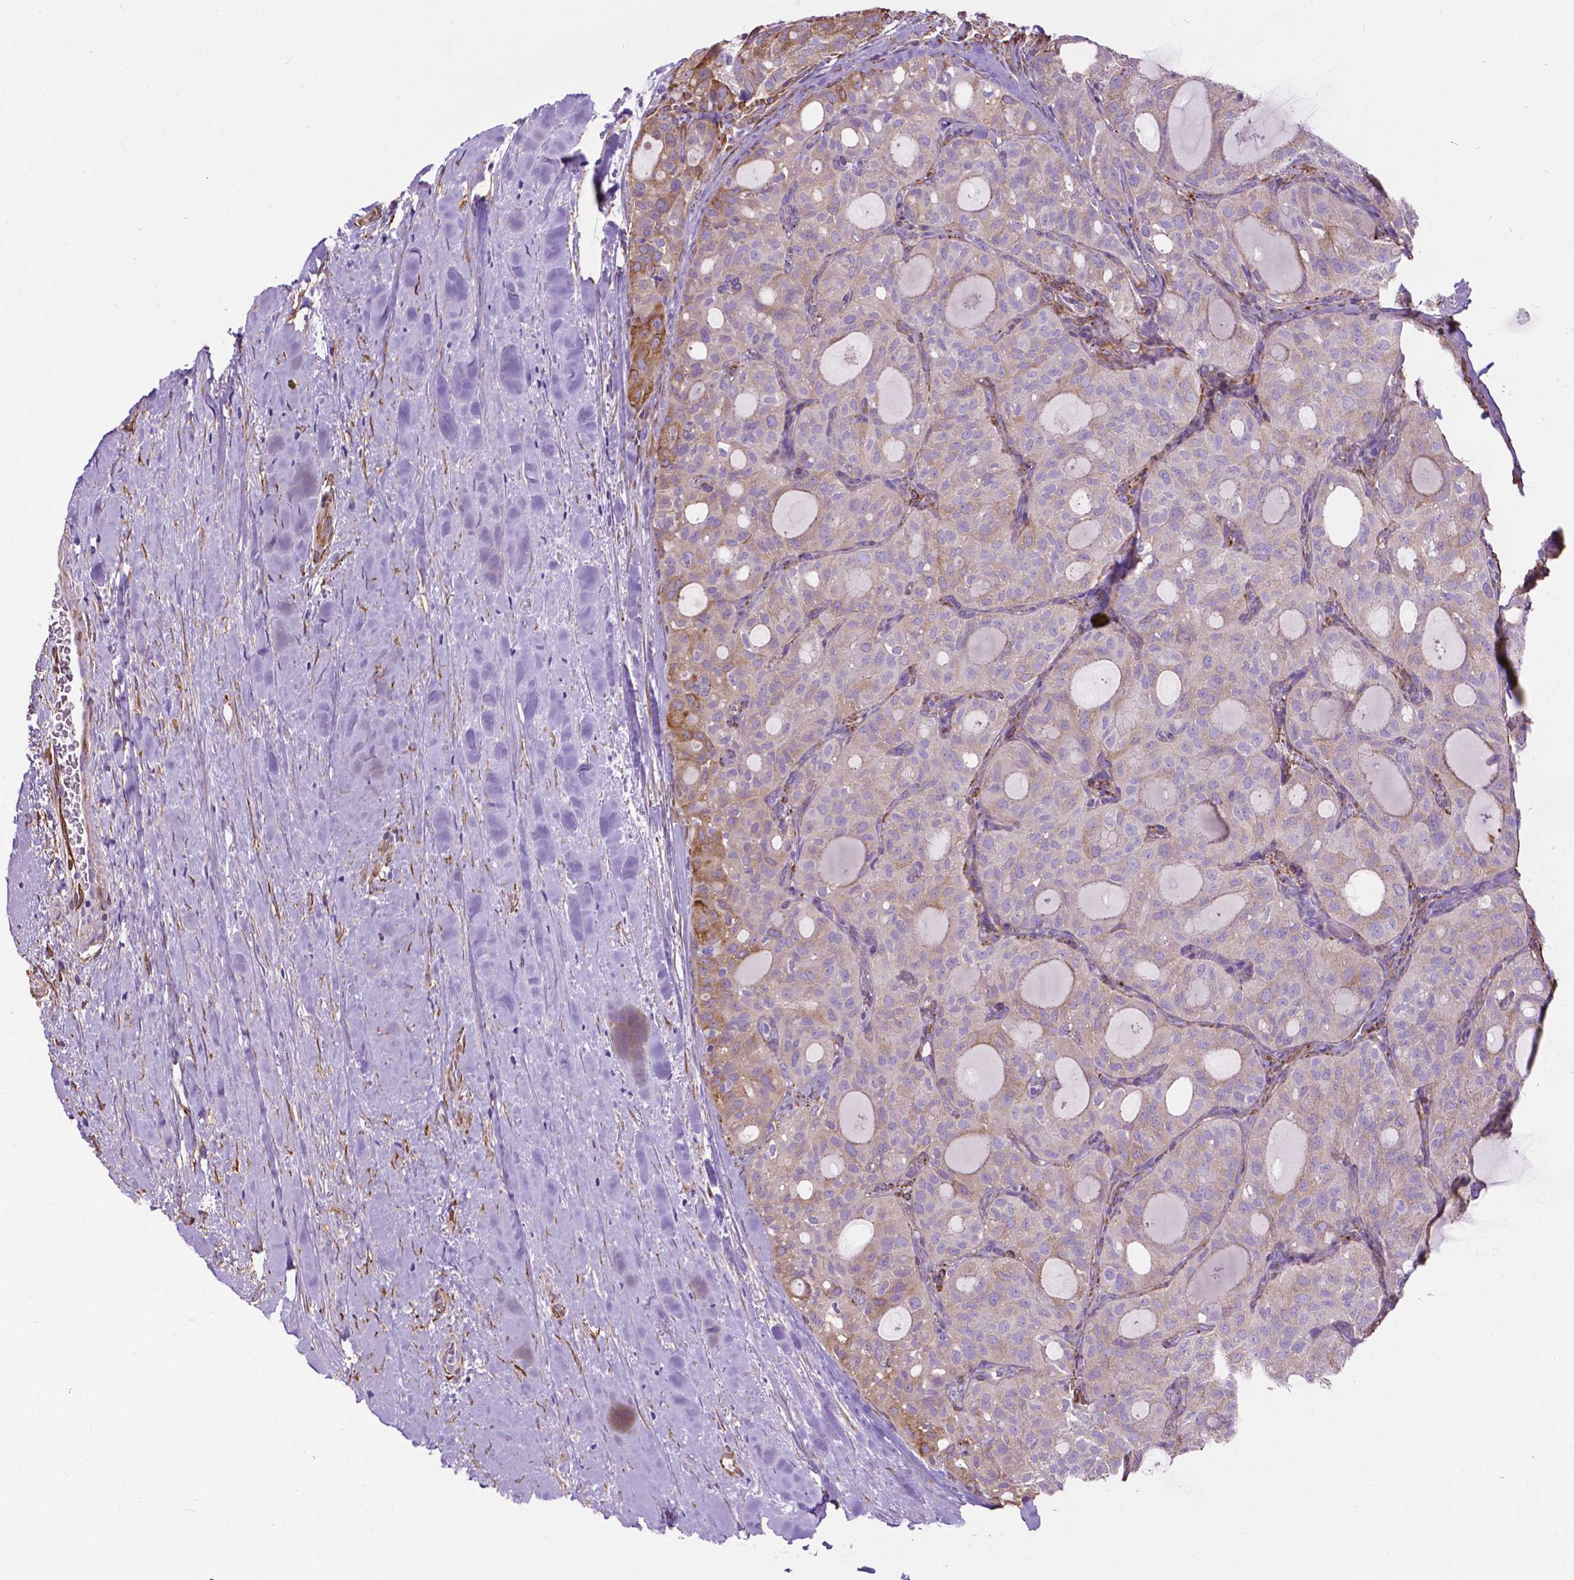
{"staining": {"intensity": "weak", "quantity": "25%-75%", "location": "cytoplasmic/membranous"}, "tissue": "thyroid cancer", "cell_type": "Tumor cells", "image_type": "cancer", "snomed": [{"axis": "morphology", "description": "Follicular adenoma carcinoma, NOS"}, {"axis": "topography", "description": "Thyroid gland"}], "caption": "Immunohistochemistry staining of thyroid cancer, which displays low levels of weak cytoplasmic/membranous positivity in about 25%-75% of tumor cells indicating weak cytoplasmic/membranous protein expression. The staining was performed using DAB (brown) for protein detection and nuclei were counterstained in hematoxylin (blue).", "gene": "PCDHA12", "patient": {"sex": "male", "age": 75}}